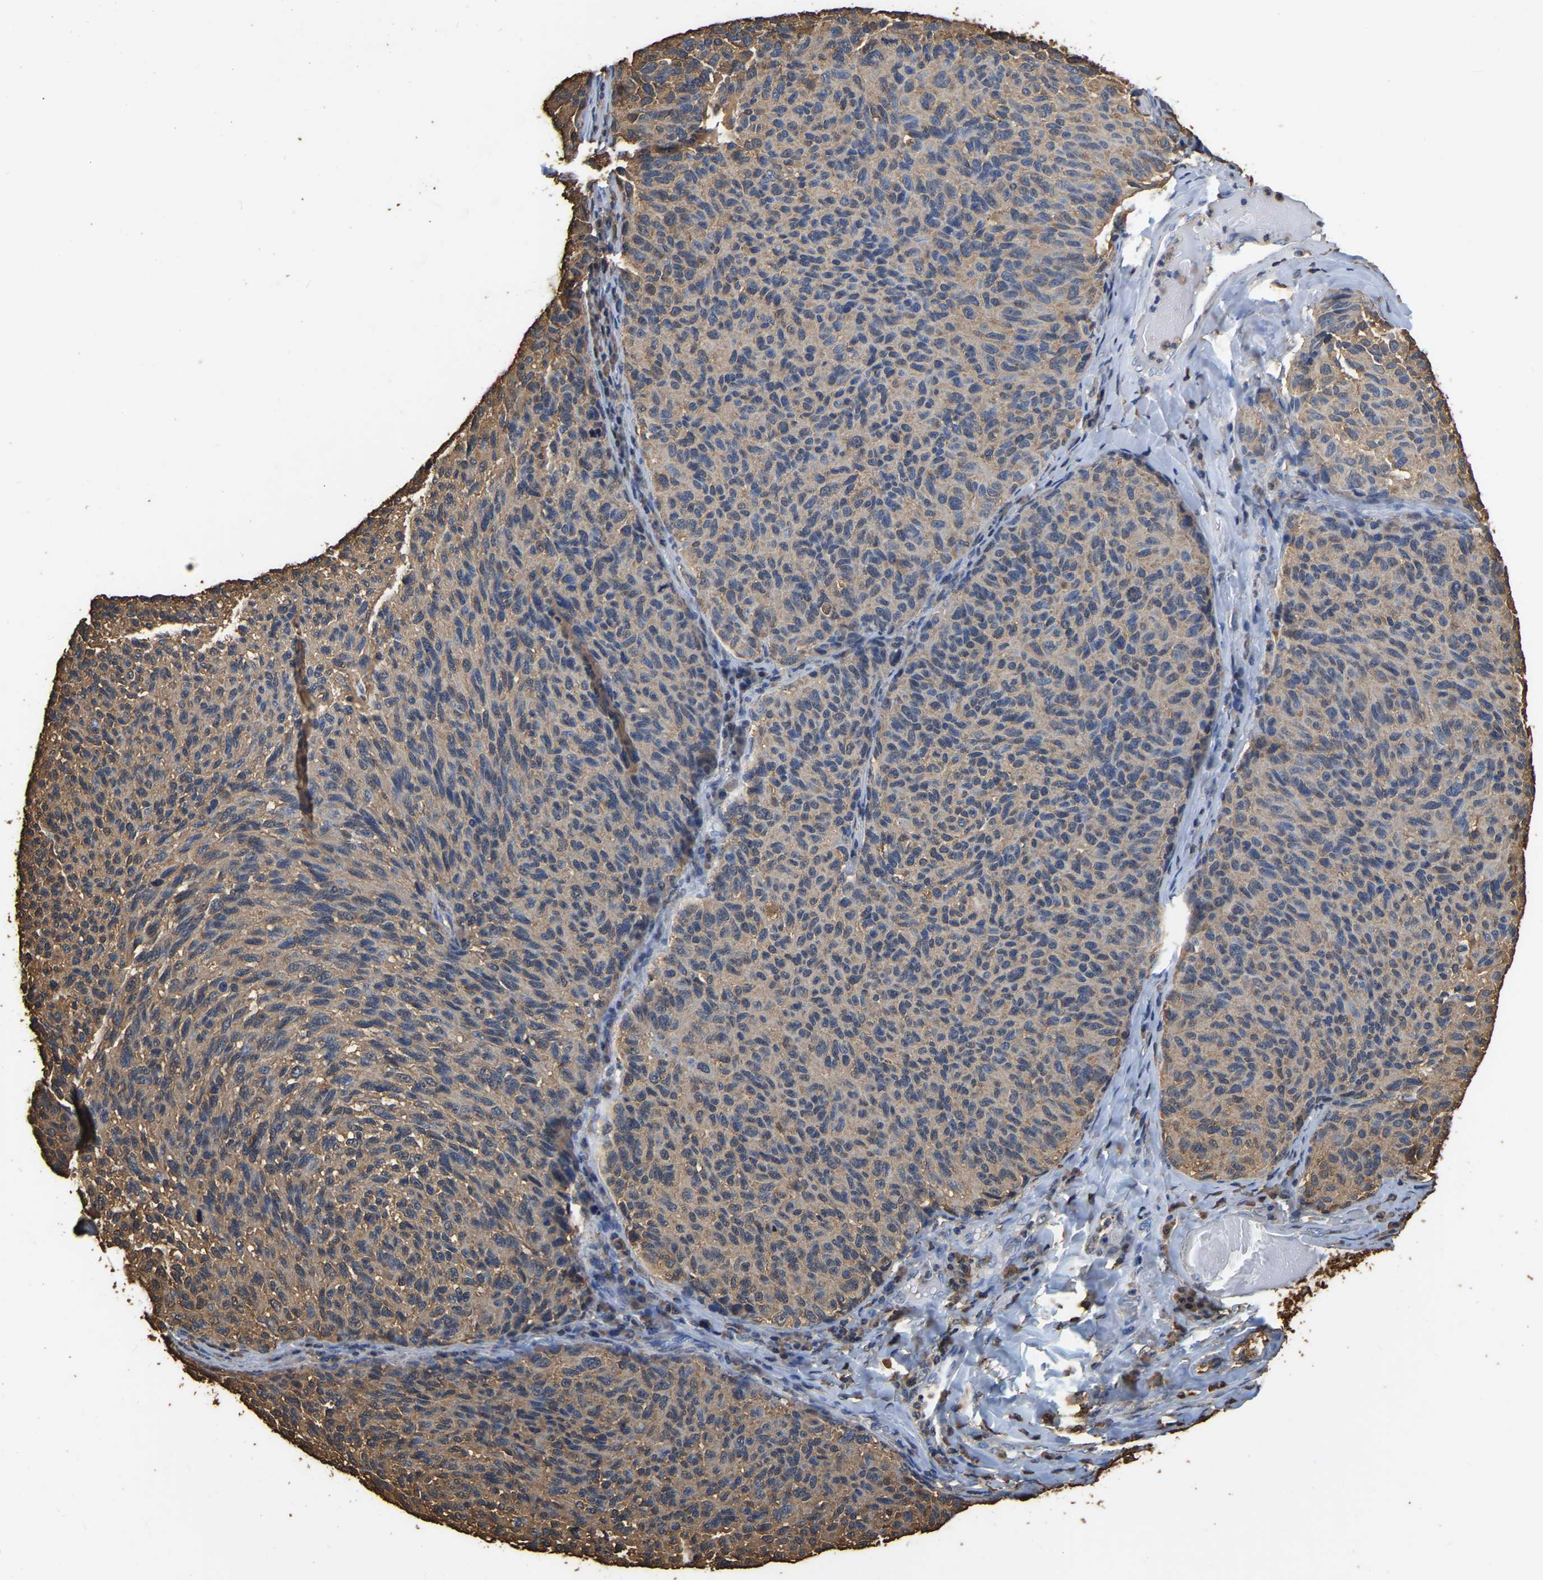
{"staining": {"intensity": "moderate", "quantity": ">75%", "location": "cytoplasmic/membranous"}, "tissue": "melanoma", "cell_type": "Tumor cells", "image_type": "cancer", "snomed": [{"axis": "morphology", "description": "Malignant melanoma, NOS"}, {"axis": "topography", "description": "Skin"}], "caption": "Immunohistochemical staining of human malignant melanoma displays medium levels of moderate cytoplasmic/membranous protein expression in approximately >75% of tumor cells.", "gene": "LDHB", "patient": {"sex": "female", "age": 73}}